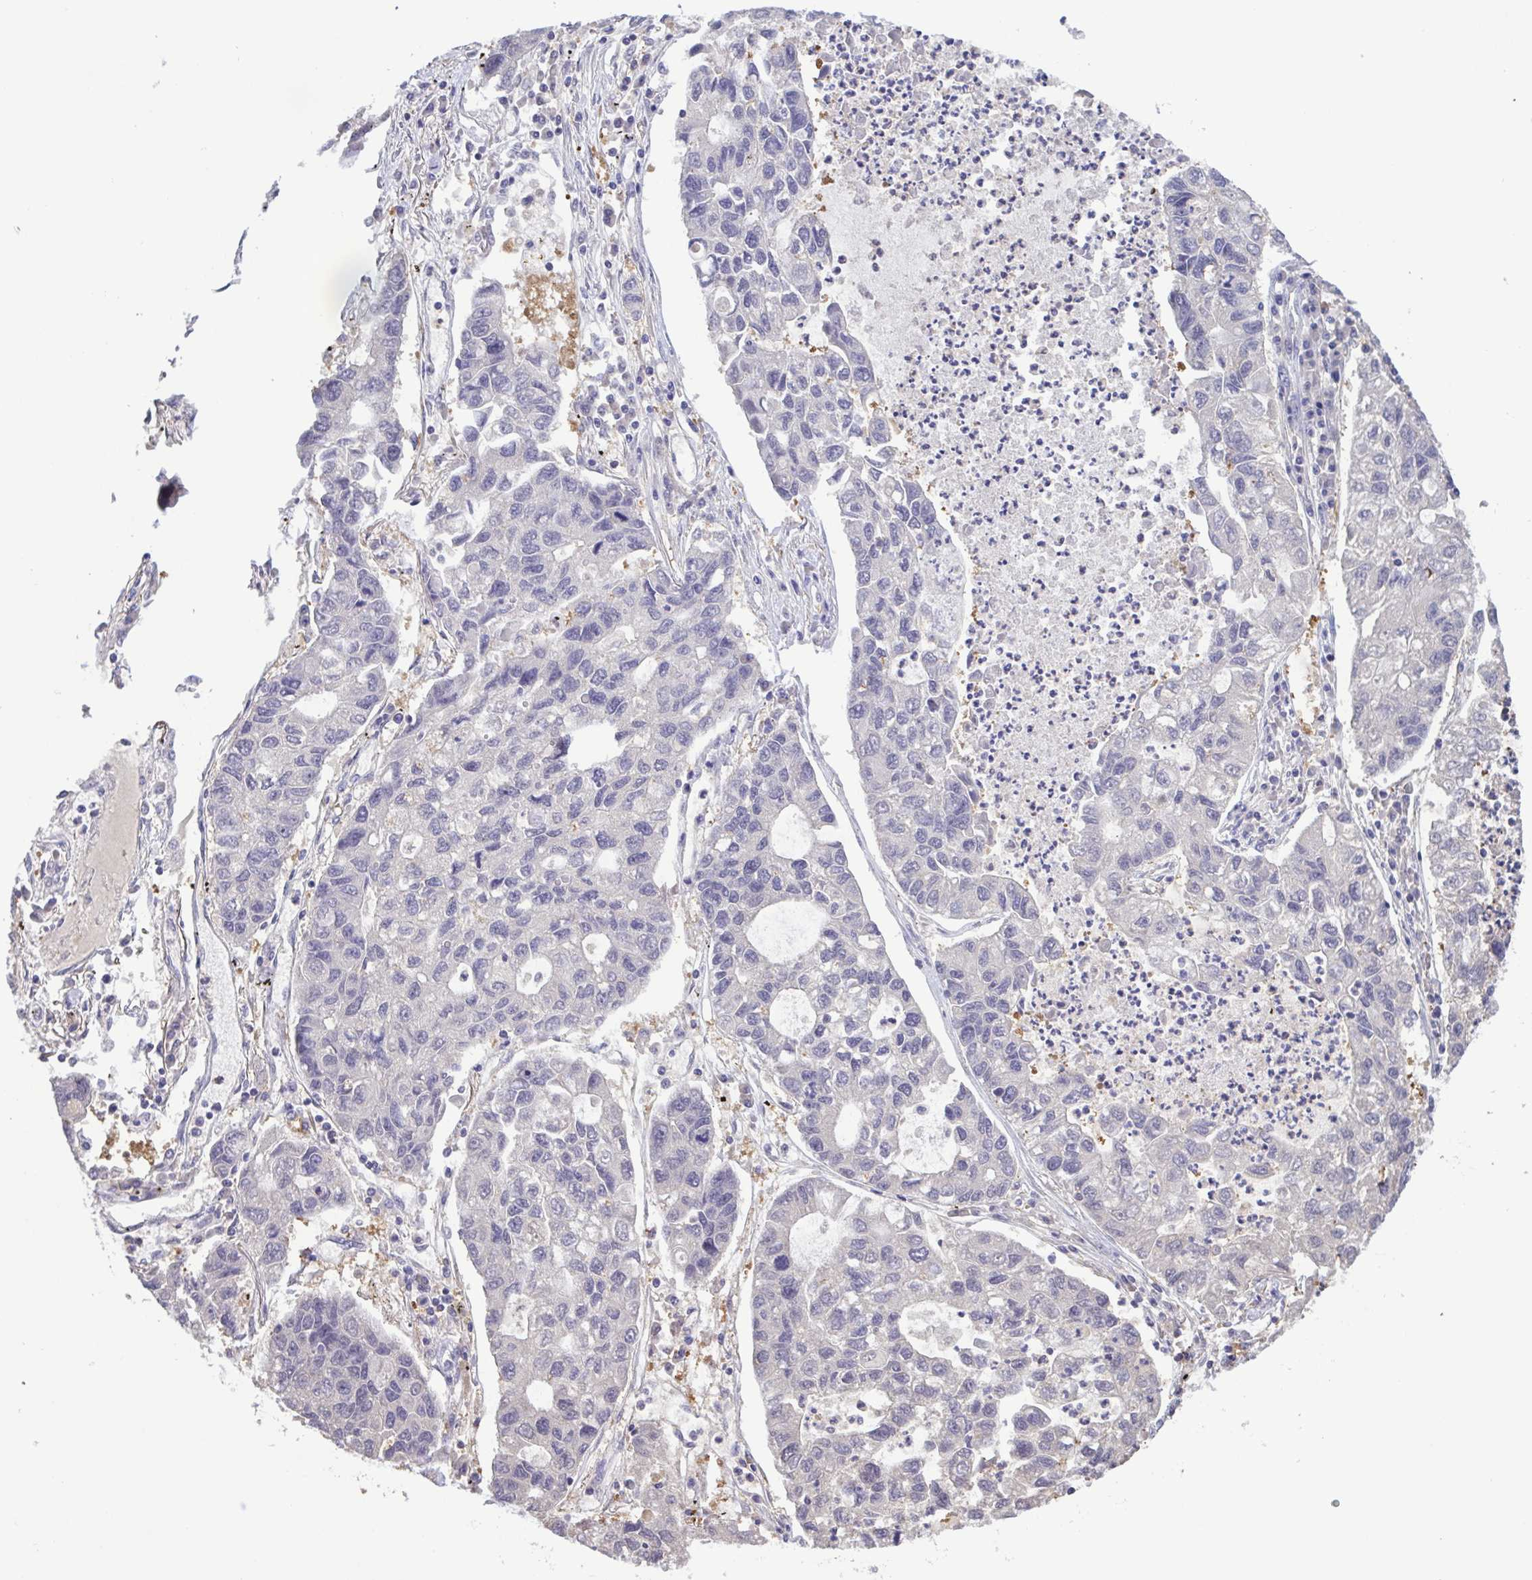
{"staining": {"intensity": "negative", "quantity": "none", "location": "none"}, "tissue": "lung cancer", "cell_type": "Tumor cells", "image_type": "cancer", "snomed": [{"axis": "morphology", "description": "Adenocarcinoma, NOS"}, {"axis": "topography", "description": "Bronchus"}, {"axis": "topography", "description": "Lung"}], "caption": "A high-resolution photomicrograph shows immunohistochemistry staining of lung cancer, which displays no significant staining in tumor cells.", "gene": "LDHC", "patient": {"sex": "female", "age": 51}}